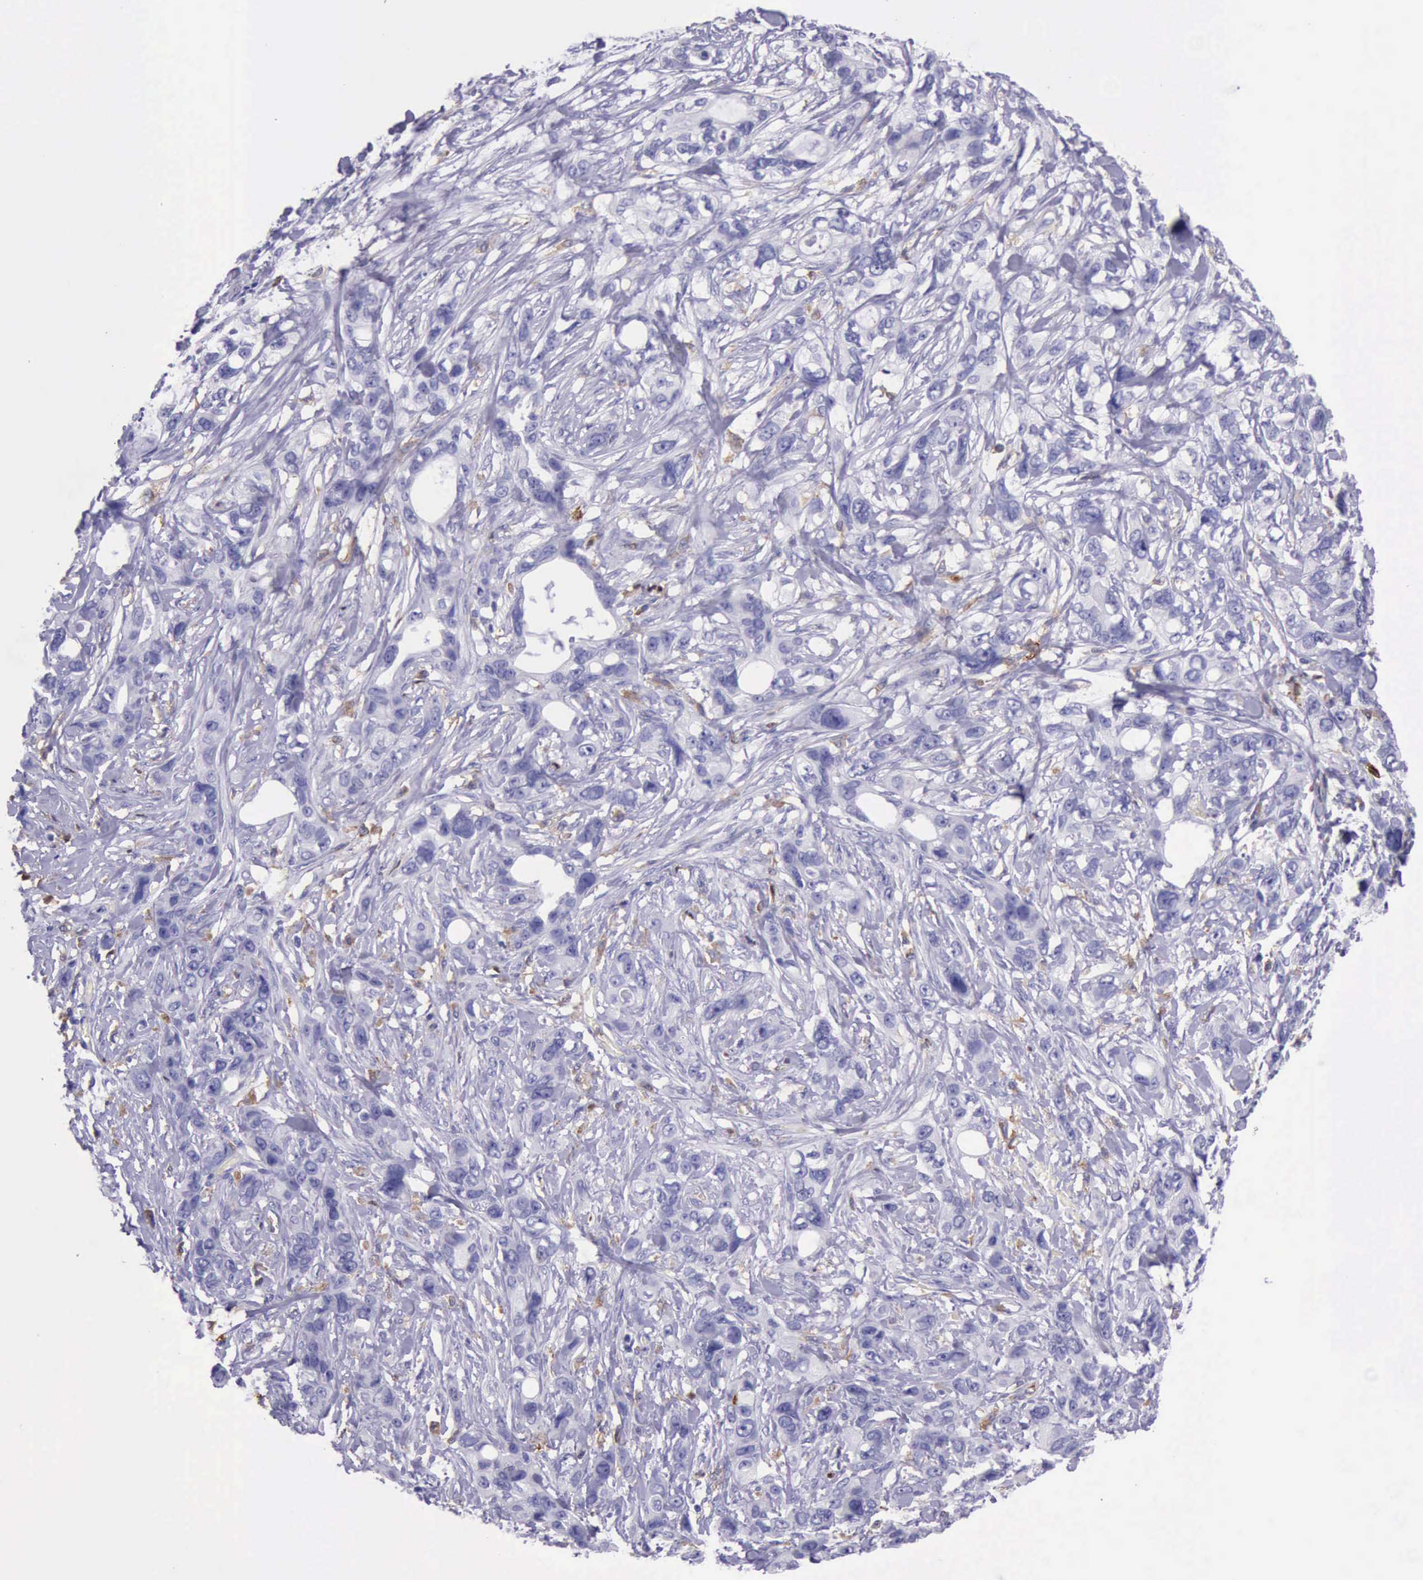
{"staining": {"intensity": "negative", "quantity": "none", "location": "none"}, "tissue": "stomach cancer", "cell_type": "Tumor cells", "image_type": "cancer", "snomed": [{"axis": "morphology", "description": "Adenocarcinoma, NOS"}, {"axis": "topography", "description": "Stomach, upper"}], "caption": "A high-resolution histopathology image shows immunohistochemistry (IHC) staining of stomach cancer (adenocarcinoma), which demonstrates no significant expression in tumor cells.", "gene": "BTK", "patient": {"sex": "male", "age": 47}}